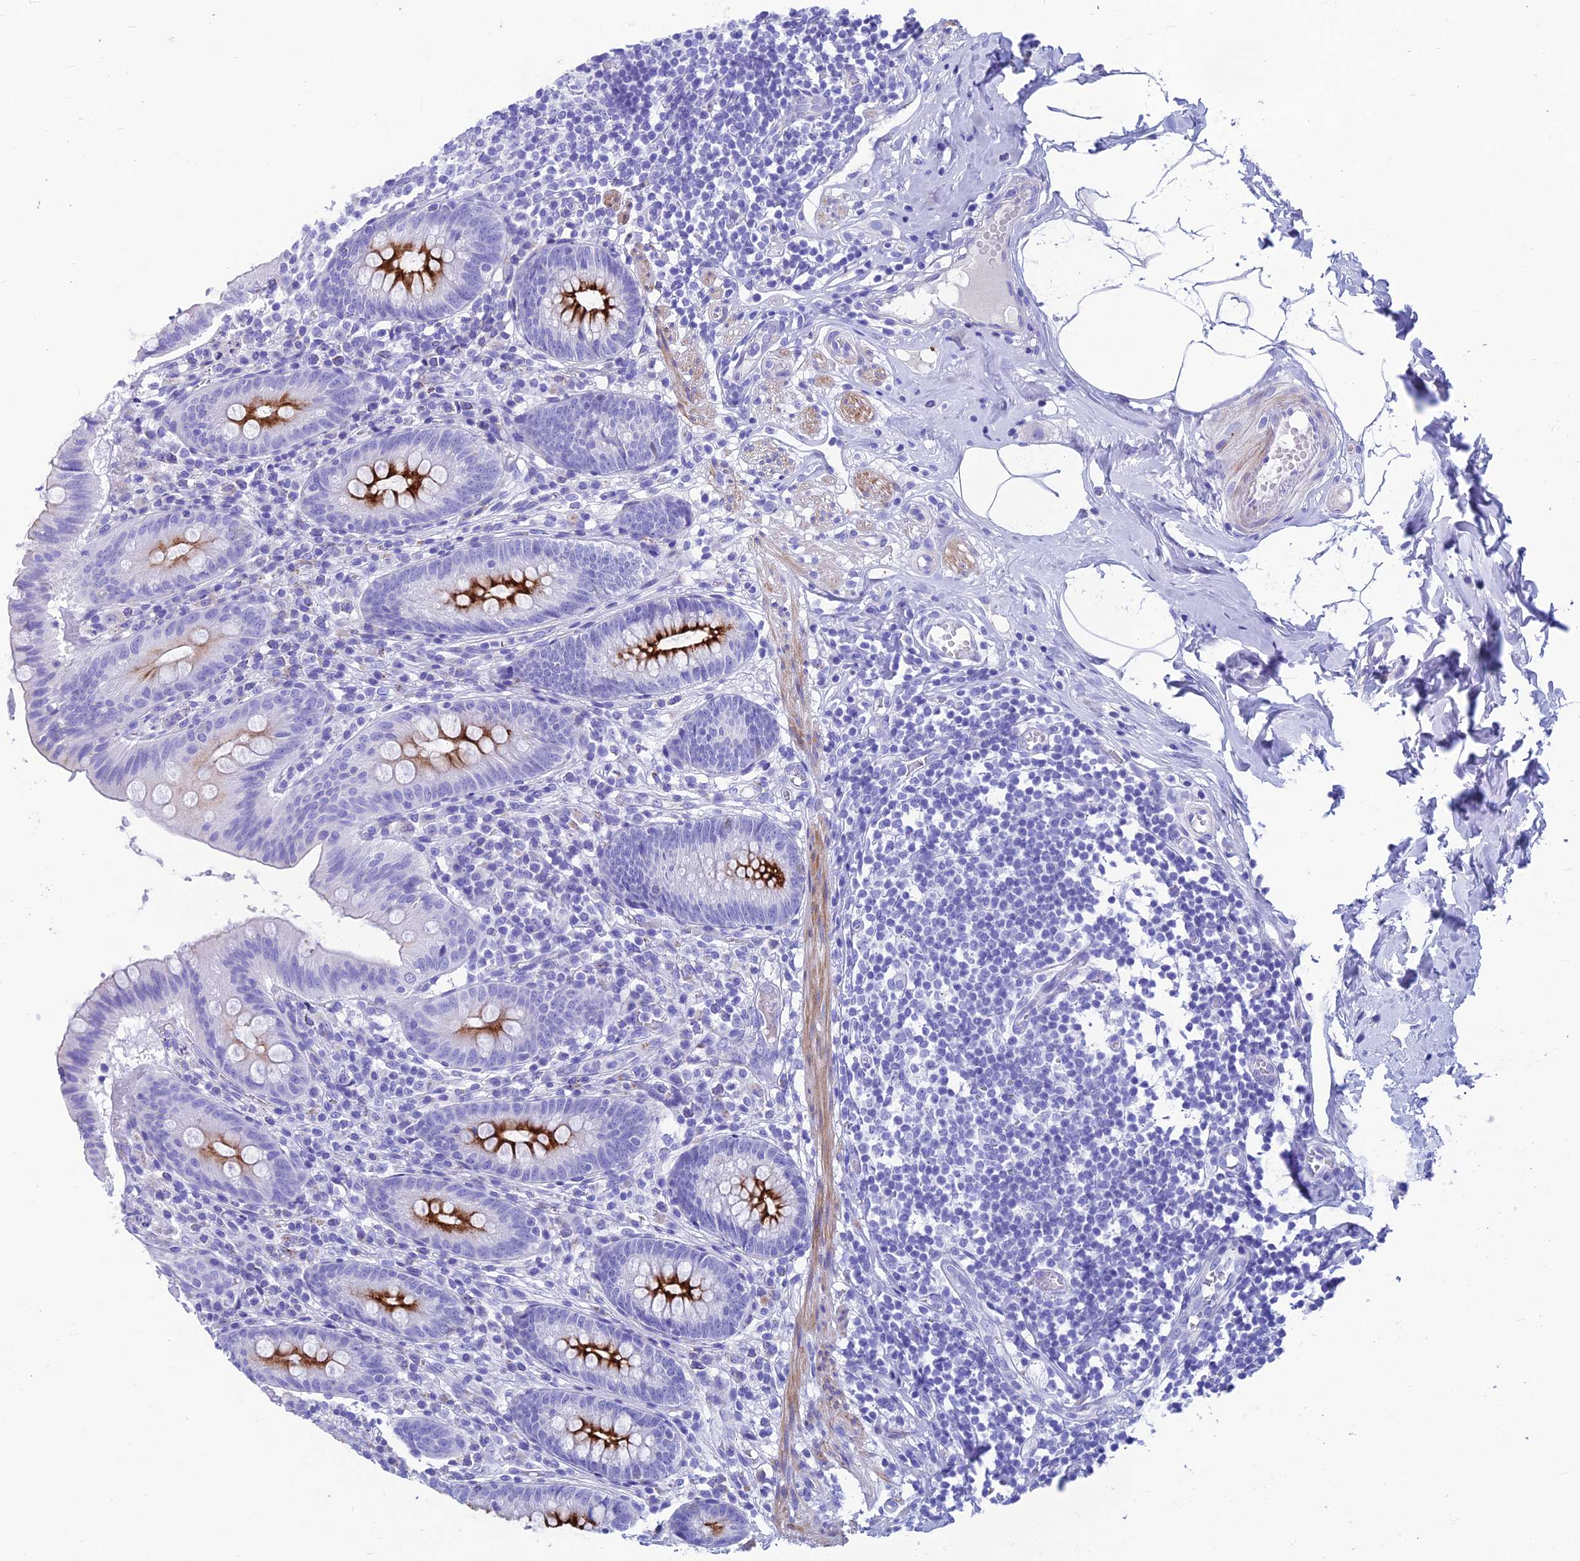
{"staining": {"intensity": "strong", "quantity": "<25%", "location": "cytoplasmic/membranous"}, "tissue": "appendix", "cell_type": "Glandular cells", "image_type": "normal", "snomed": [{"axis": "morphology", "description": "Normal tissue, NOS"}, {"axis": "topography", "description": "Appendix"}], "caption": "High-power microscopy captured an IHC micrograph of normal appendix, revealing strong cytoplasmic/membranous staining in about <25% of glandular cells.", "gene": "GNG11", "patient": {"sex": "male", "age": 55}}